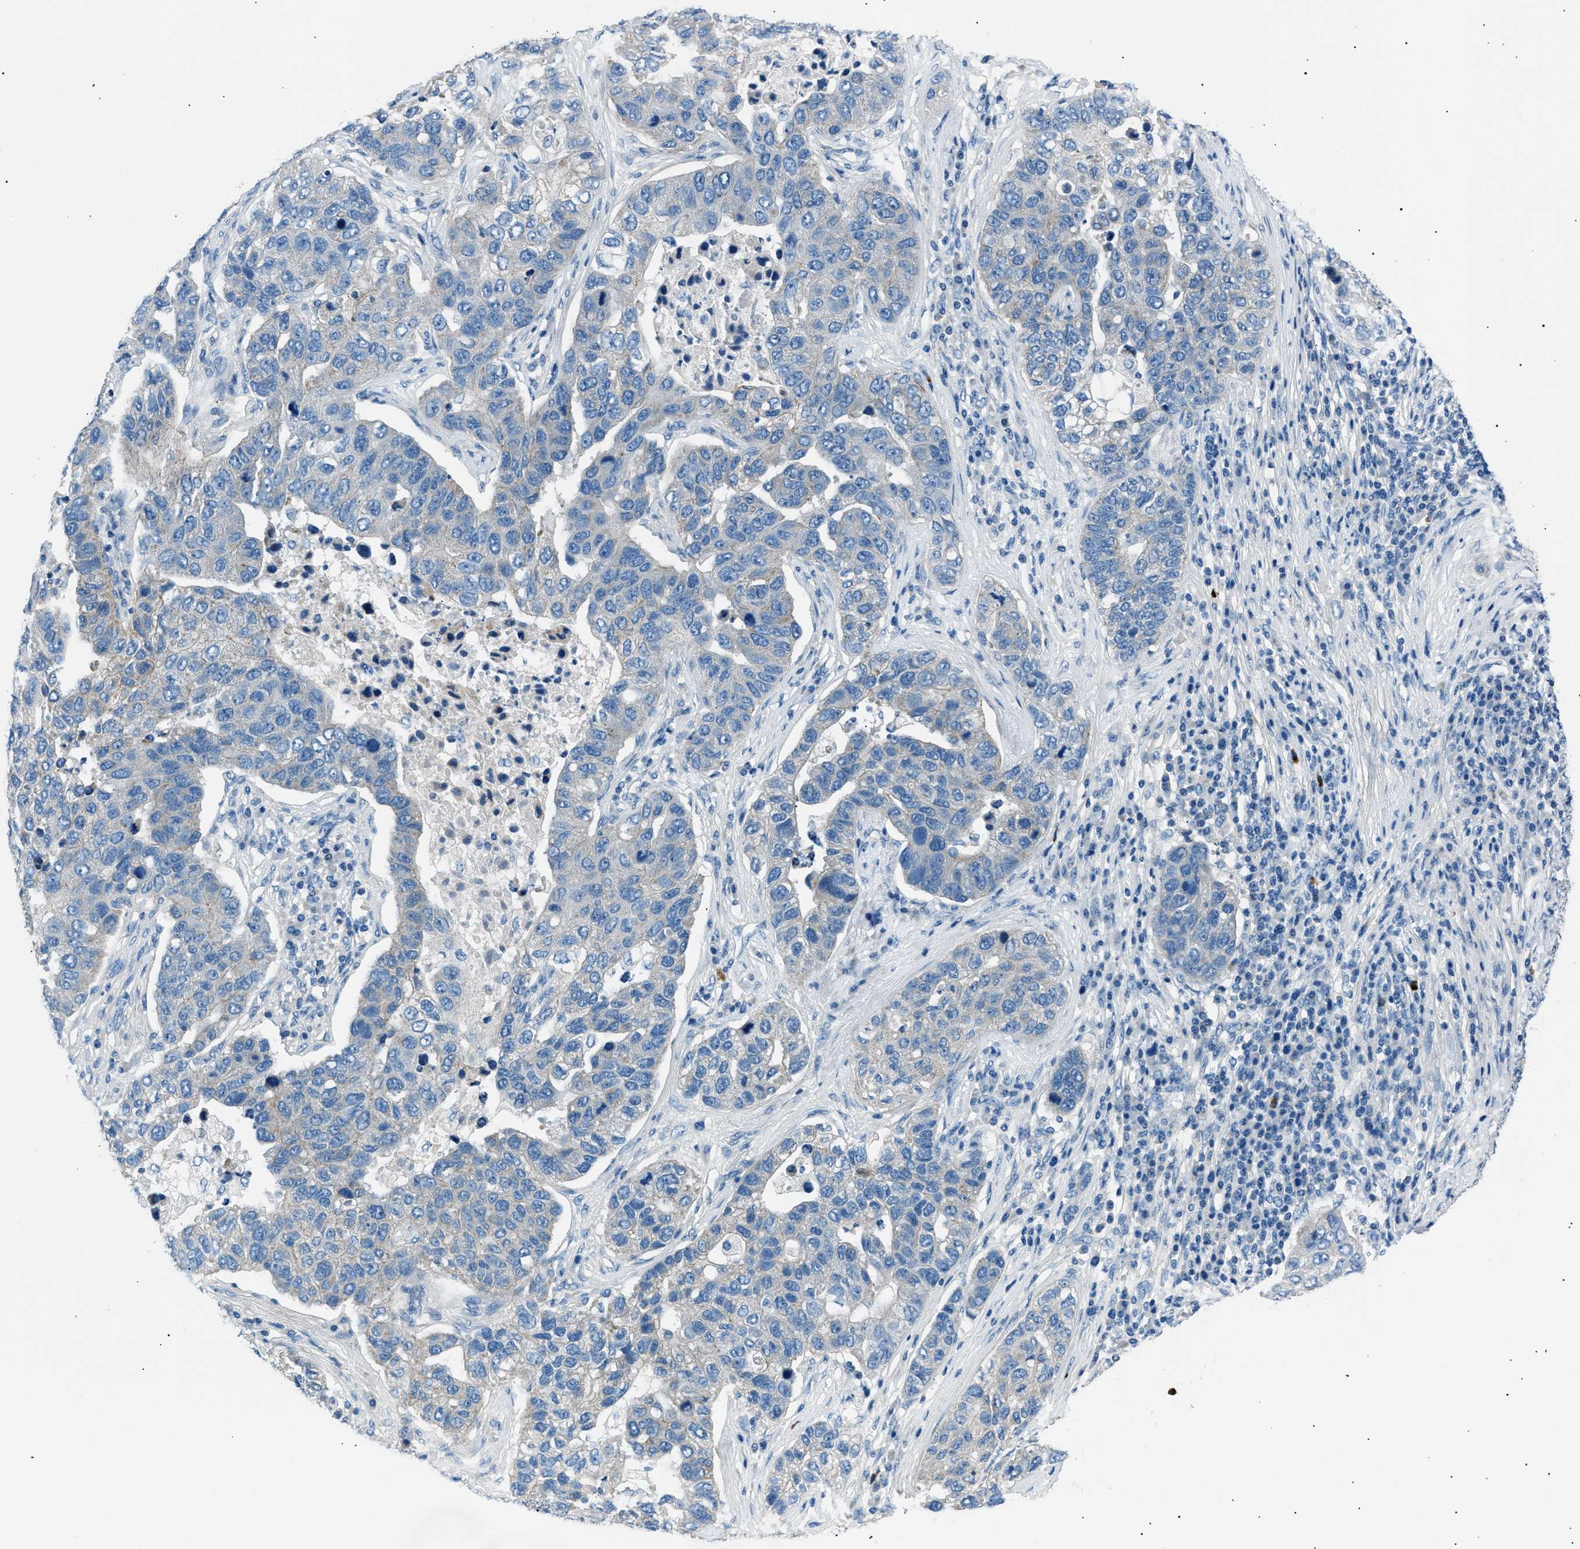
{"staining": {"intensity": "negative", "quantity": "none", "location": "none"}, "tissue": "pancreatic cancer", "cell_type": "Tumor cells", "image_type": "cancer", "snomed": [{"axis": "morphology", "description": "Adenocarcinoma, NOS"}, {"axis": "topography", "description": "Pancreas"}], "caption": "A histopathology image of pancreatic adenocarcinoma stained for a protein demonstrates no brown staining in tumor cells.", "gene": "LRRC37B", "patient": {"sex": "female", "age": 61}}